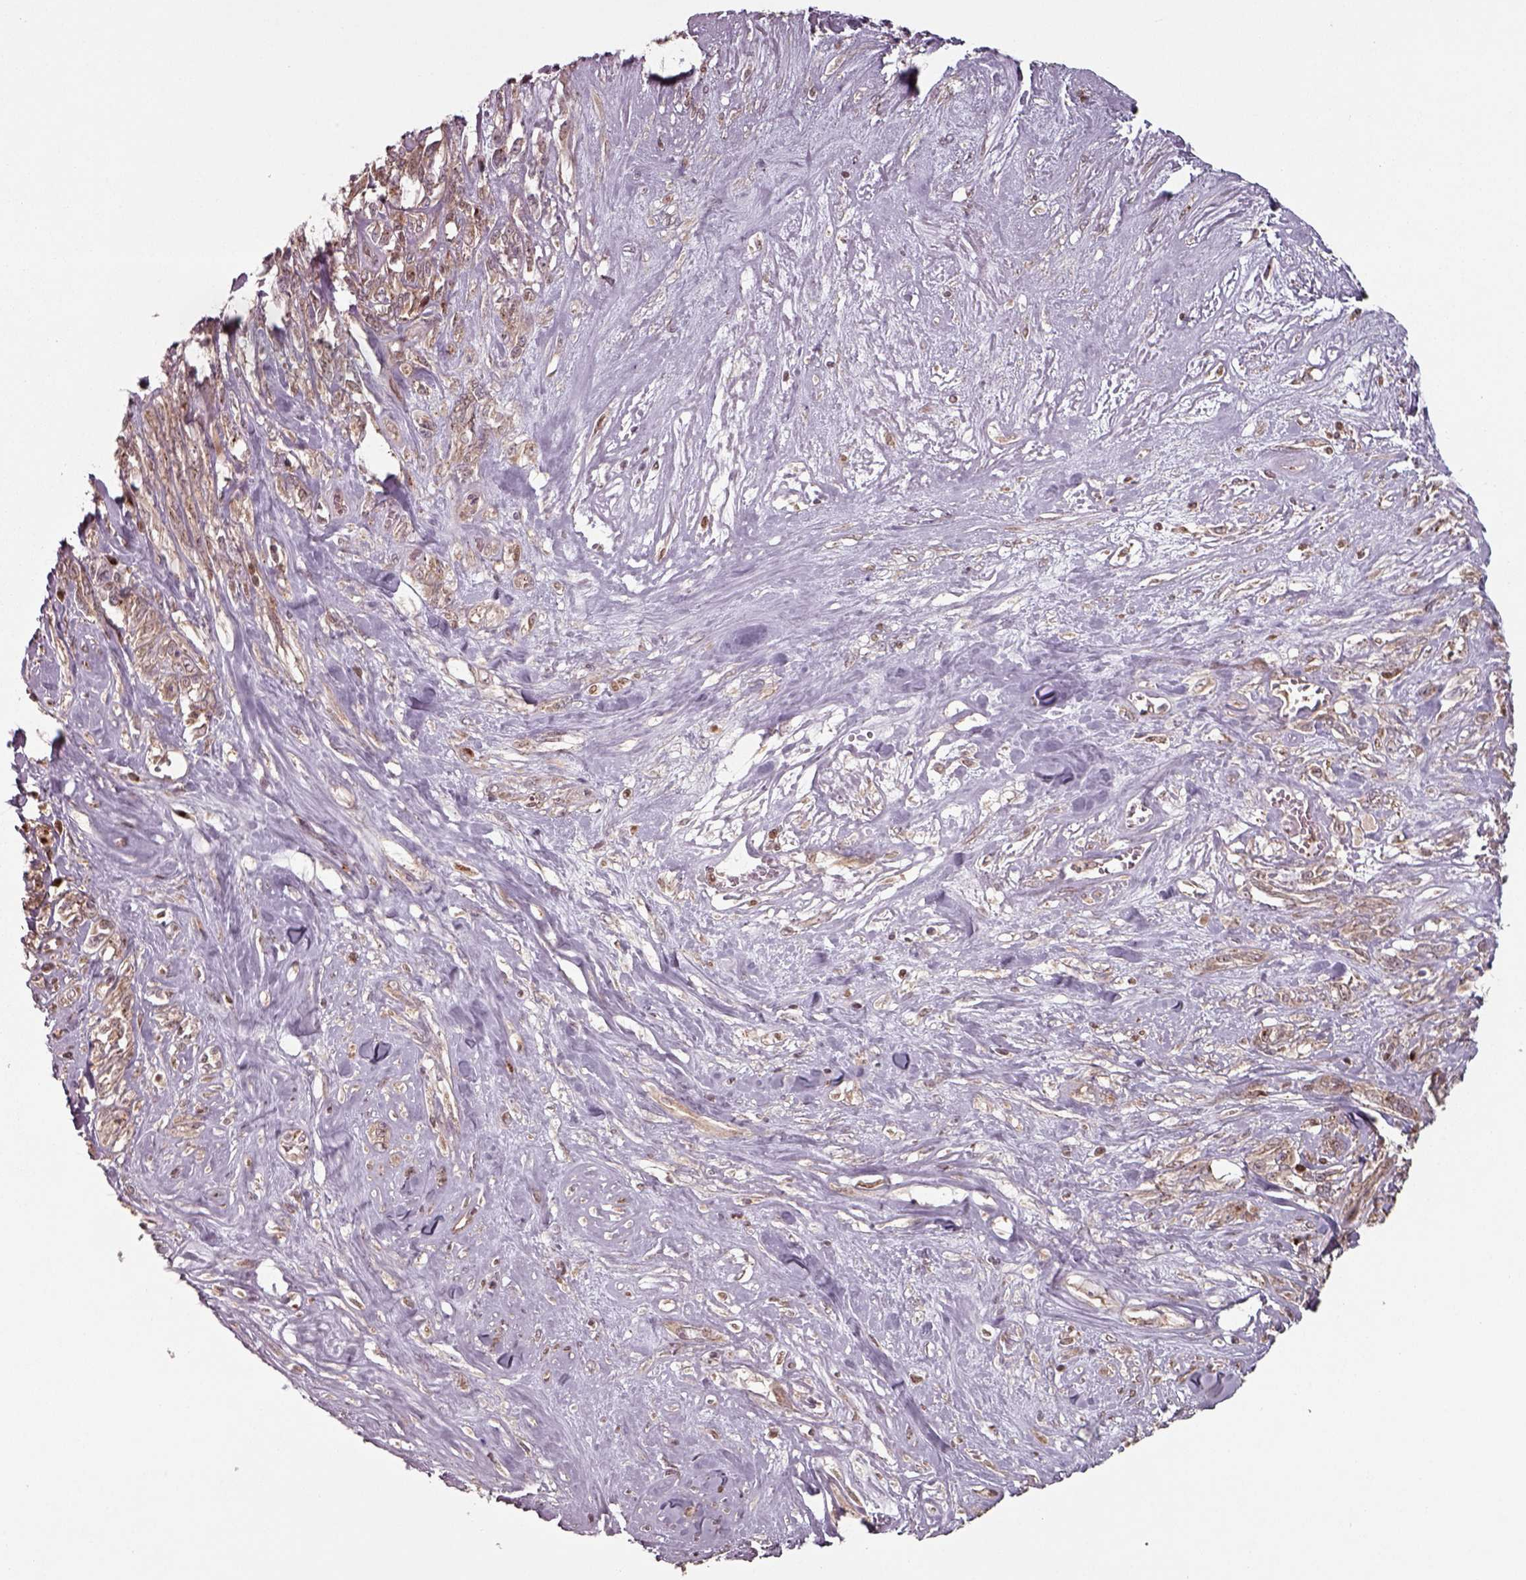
{"staining": {"intensity": "weak", "quantity": ">75%", "location": "cytoplasmic/membranous"}, "tissue": "melanoma", "cell_type": "Tumor cells", "image_type": "cancer", "snomed": [{"axis": "morphology", "description": "Malignant melanoma, NOS"}, {"axis": "topography", "description": "Skin"}], "caption": "High-power microscopy captured an immunohistochemistry photomicrograph of malignant melanoma, revealing weak cytoplasmic/membranous expression in about >75% of tumor cells. (Brightfield microscopy of DAB IHC at high magnification).", "gene": "CHMP3", "patient": {"sex": "female", "age": 91}}